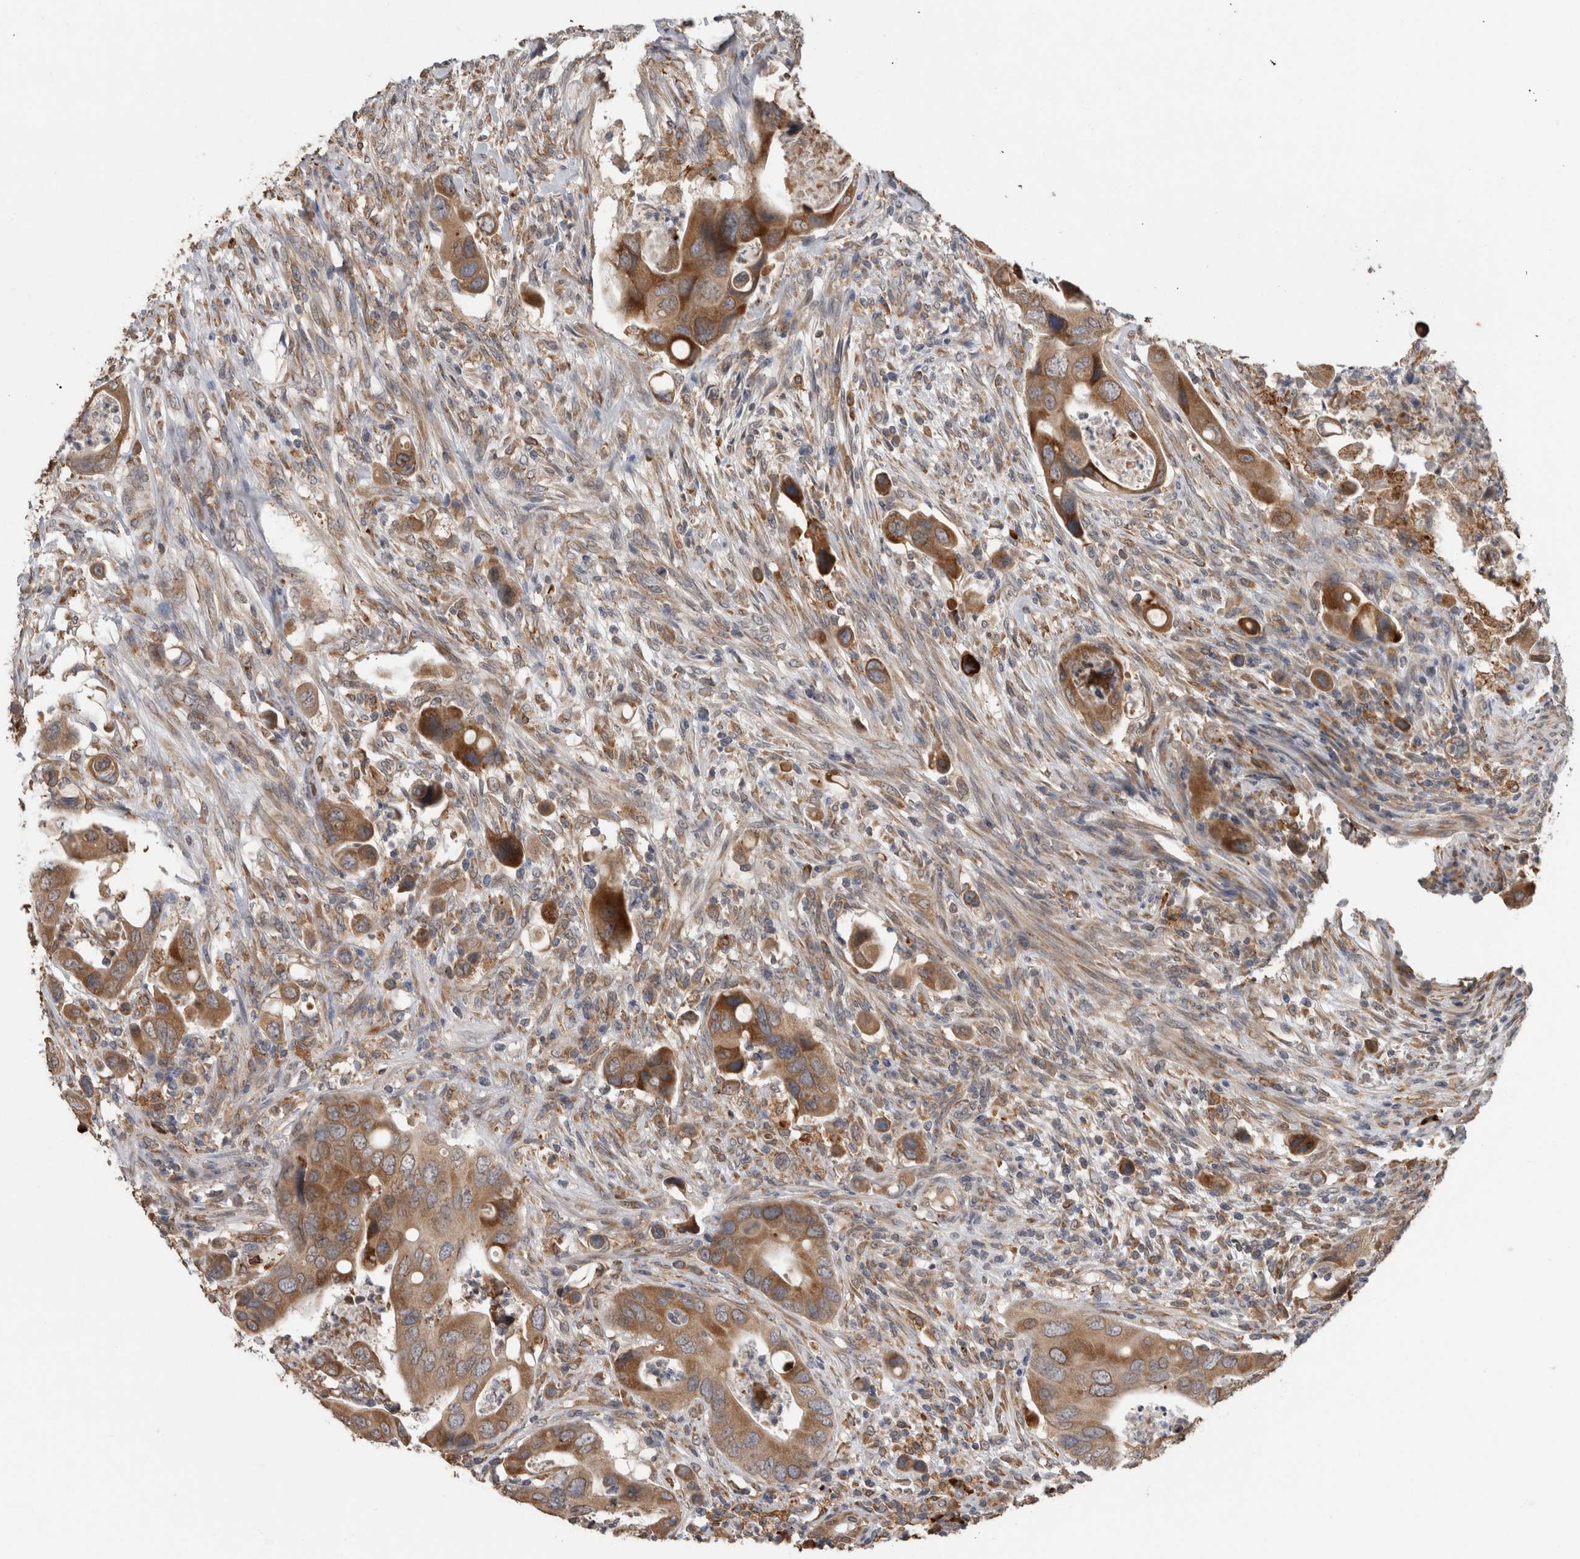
{"staining": {"intensity": "strong", "quantity": ">75%", "location": "cytoplasmic/membranous"}, "tissue": "colorectal cancer", "cell_type": "Tumor cells", "image_type": "cancer", "snomed": [{"axis": "morphology", "description": "Adenocarcinoma, NOS"}, {"axis": "topography", "description": "Rectum"}], "caption": "A micrograph of human colorectal adenocarcinoma stained for a protein displays strong cytoplasmic/membranous brown staining in tumor cells.", "gene": "ADGRL3", "patient": {"sex": "female", "age": 57}}